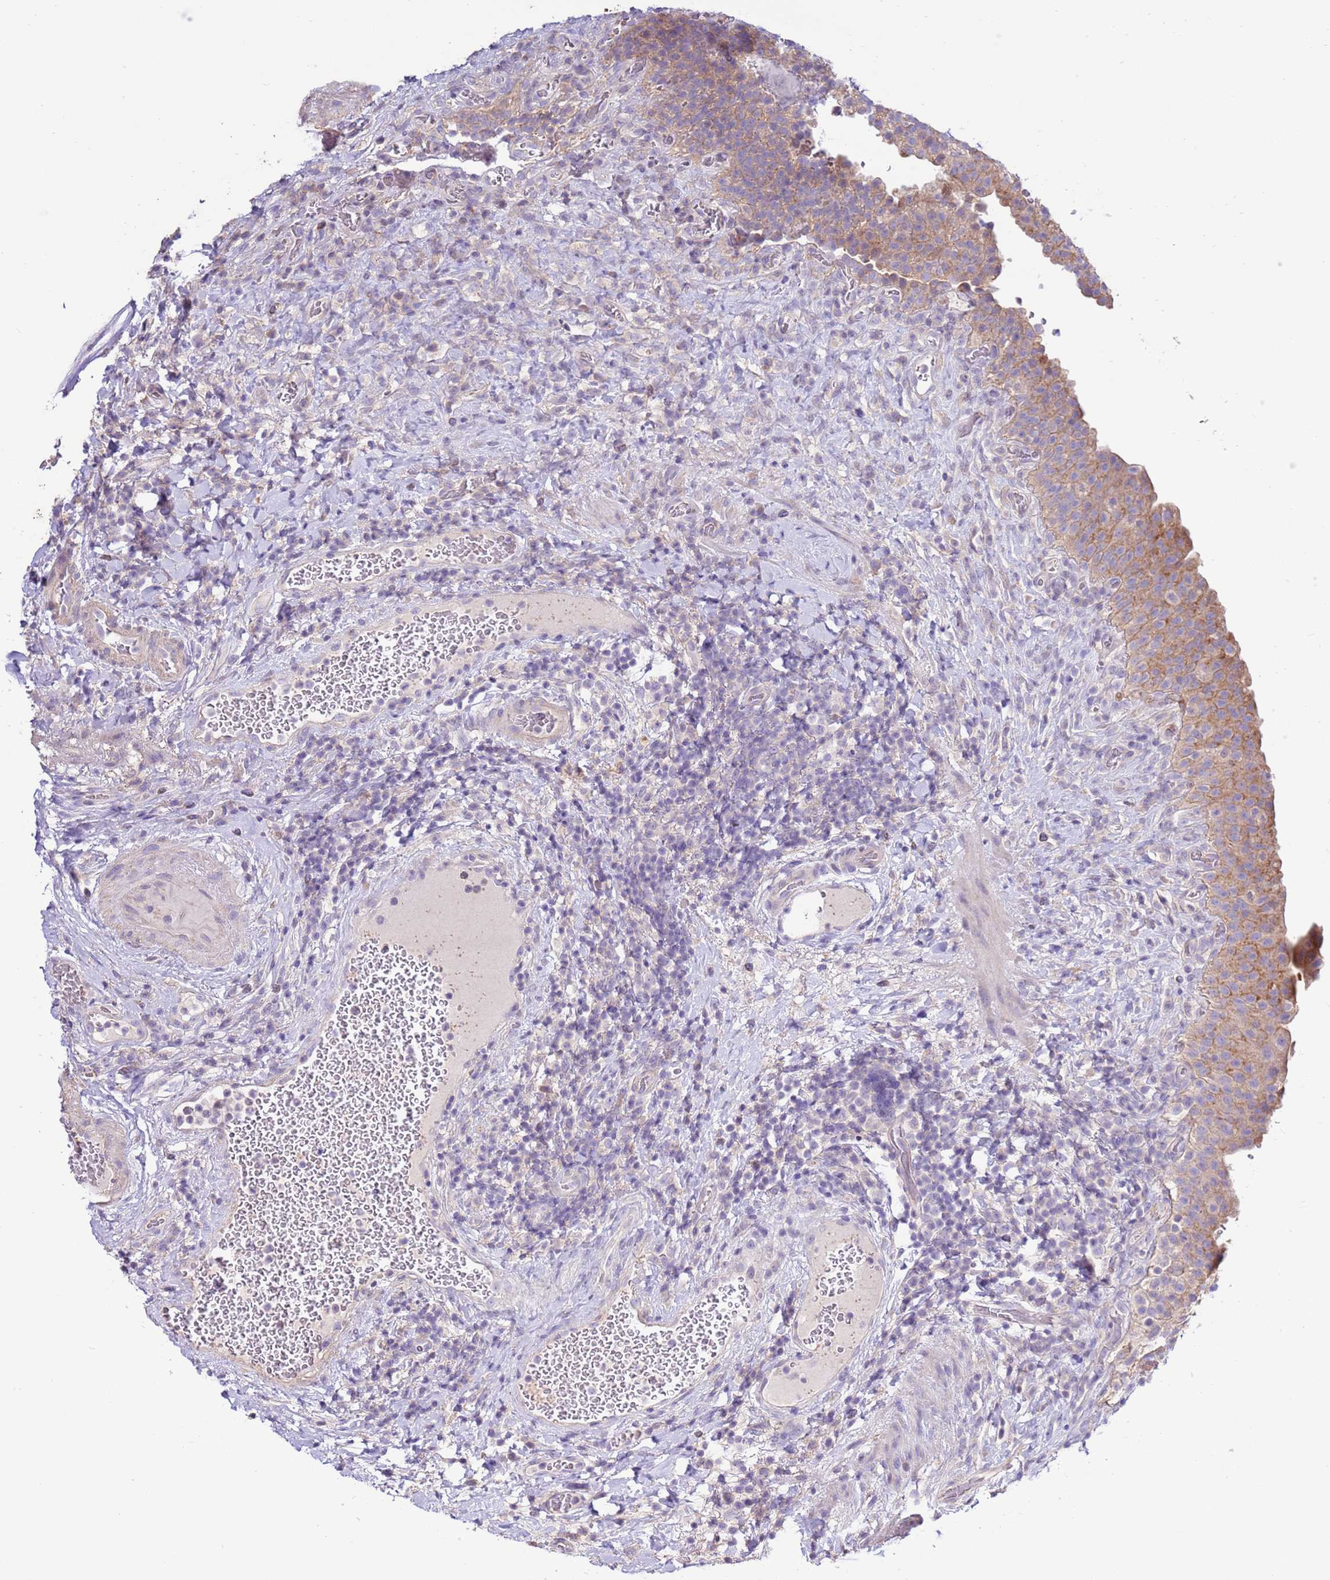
{"staining": {"intensity": "moderate", "quantity": "25%-75%", "location": "cytoplasmic/membranous"}, "tissue": "urinary bladder", "cell_type": "Urothelial cells", "image_type": "normal", "snomed": [{"axis": "morphology", "description": "Normal tissue, NOS"}, {"axis": "morphology", "description": "Urothelial carcinoma, High grade"}, {"axis": "topography", "description": "Urinary bladder"}], "caption": "This photomicrograph demonstrates IHC staining of benign human urinary bladder, with medium moderate cytoplasmic/membranous staining in approximately 25%-75% of urothelial cells.", "gene": "EVA1B", "patient": {"sex": "female", "age": 60}}